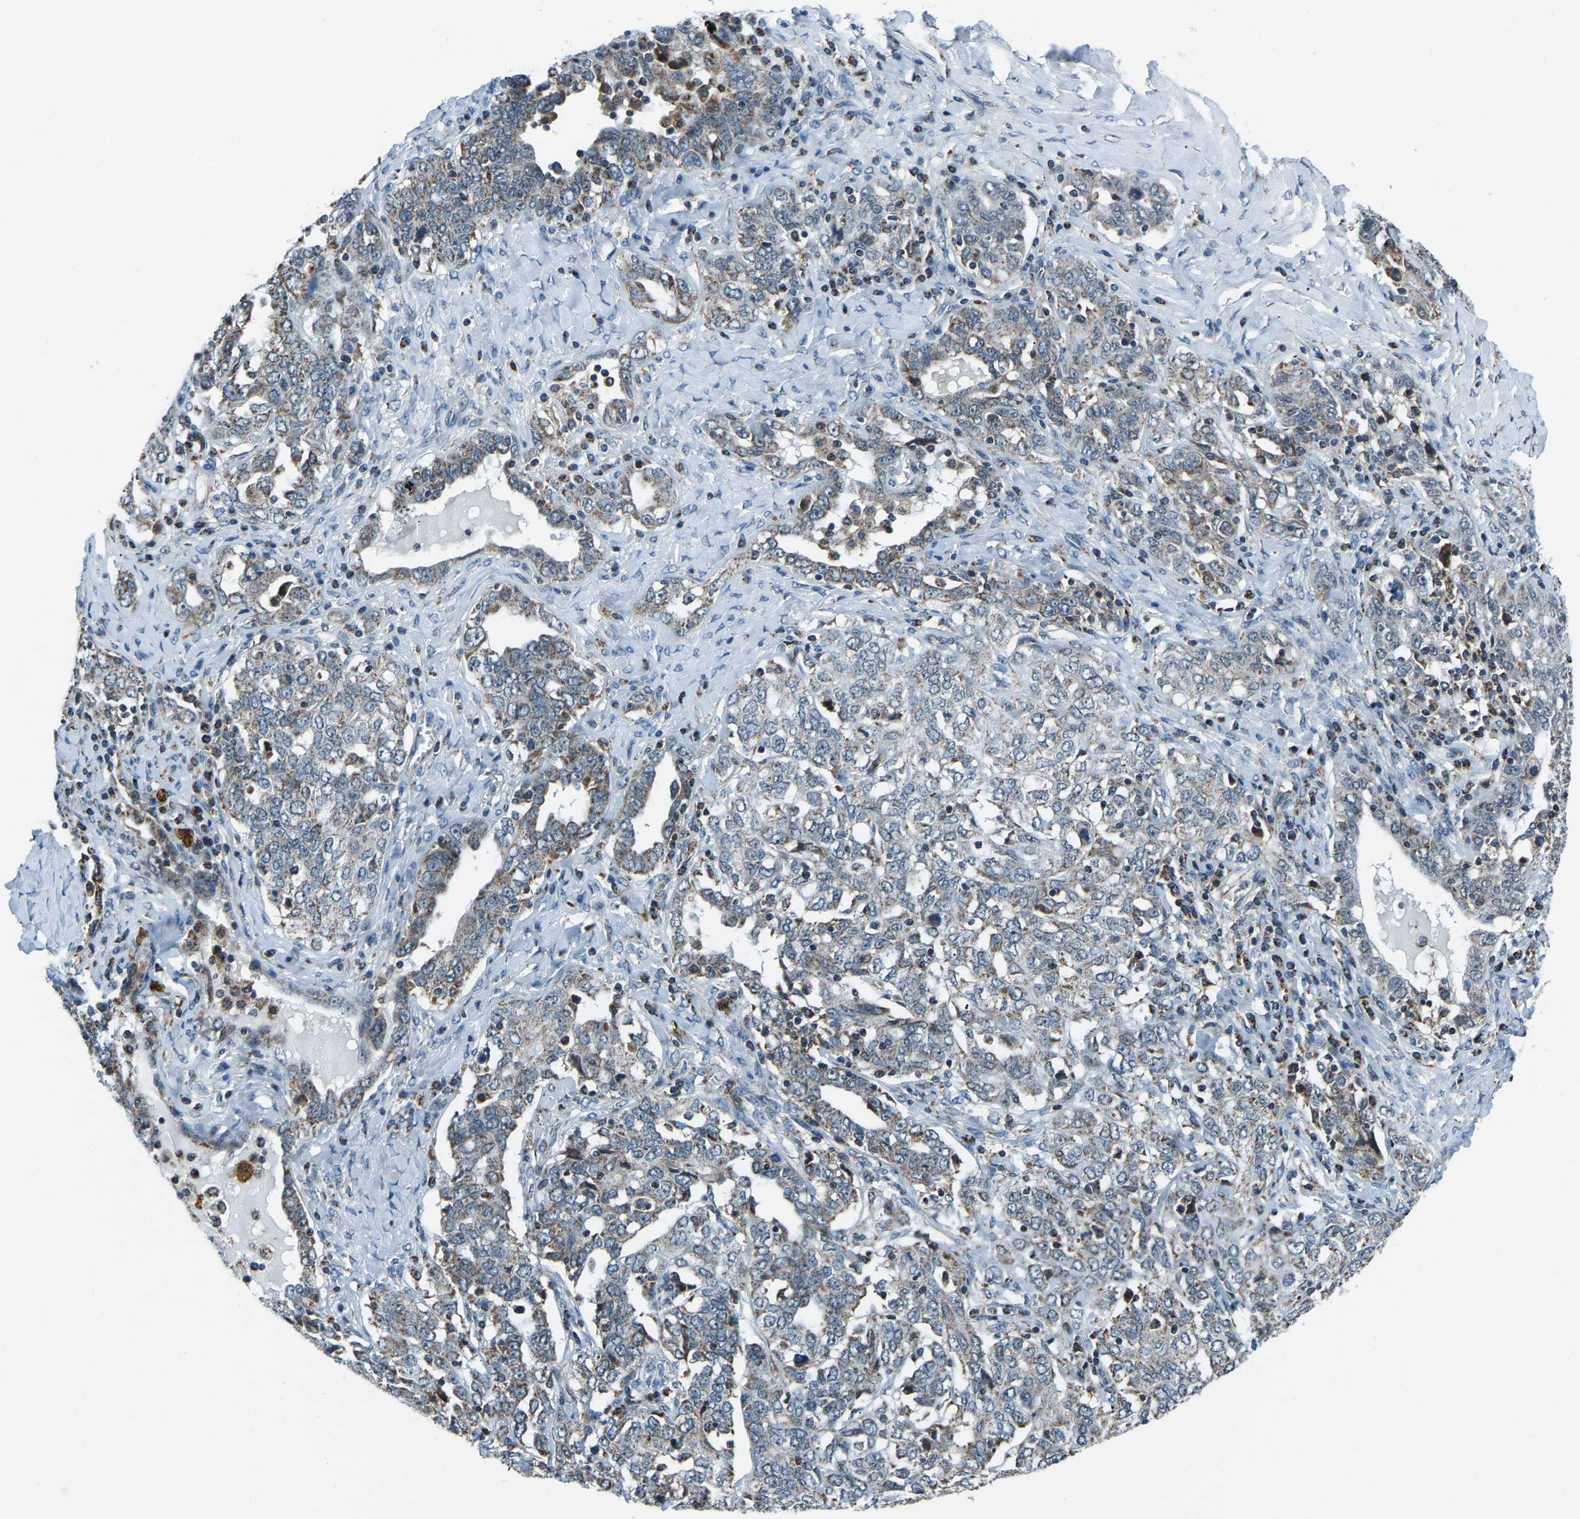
{"staining": {"intensity": "moderate", "quantity": "<25%", "location": "cytoplasmic/membranous"}, "tissue": "ovarian cancer", "cell_type": "Tumor cells", "image_type": "cancer", "snomed": [{"axis": "morphology", "description": "Carcinoma, endometroid"}, {"axis": "topography", "description": "Ovary"}], "caption": "Ovarian cancer stained with immunohistochemistry (IHC) exhibits moderate cytoplasmic/membranous positivity in about <25% of tumor cells. The staining is performed using DAB (3,3'-diaminobenzidine) brown chromogen to label protein expression. The nuclei are counter-stained blue using hematoxylin.", "gene": "RBM33", "patient": {"sex": "female", "age": 62}}